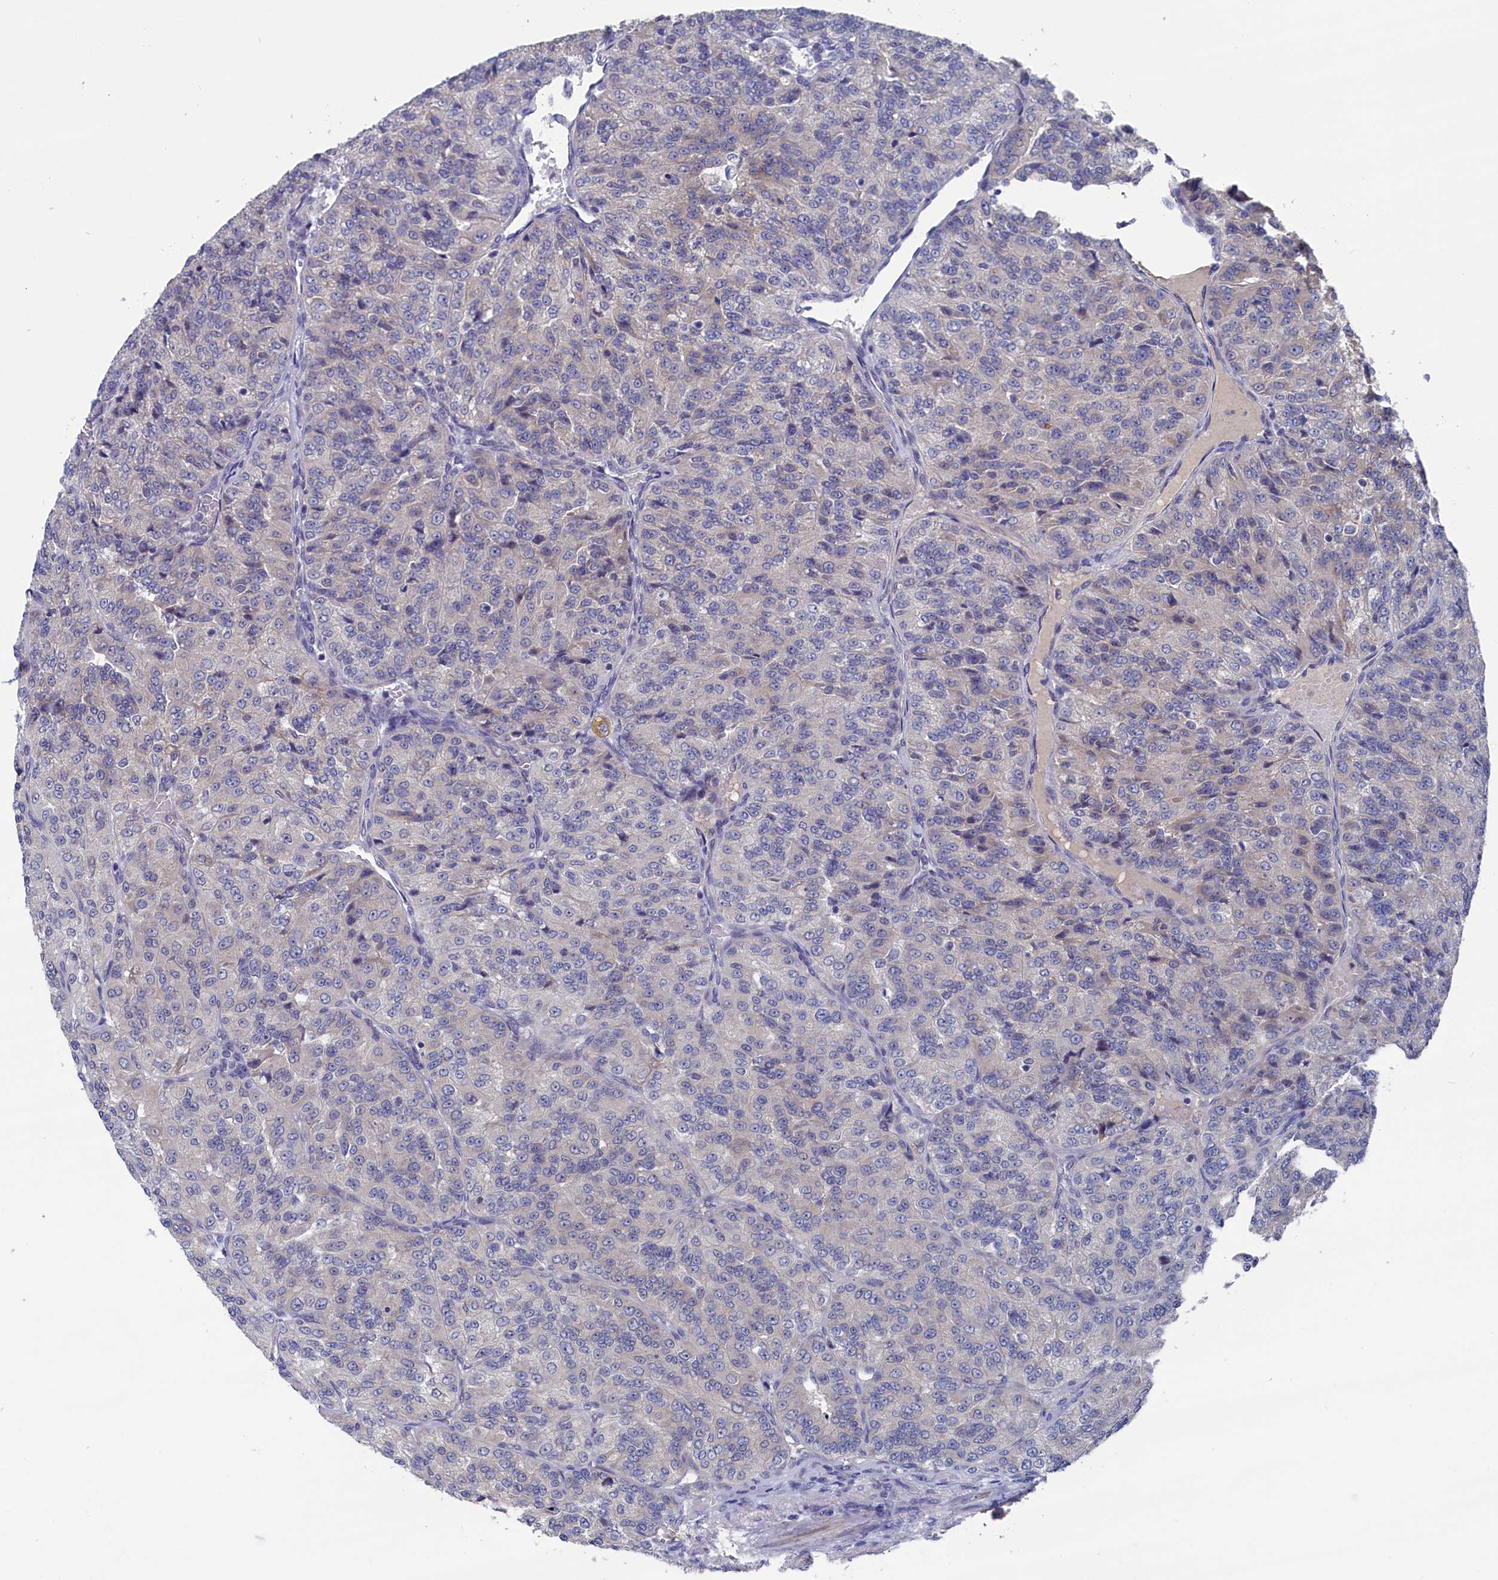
{"staining": {"intensity": "moderate", "quantity": "<25%", "location": "cytoplasmic/membranous"}, "tissue": "renal cancer", "cell_type": "Tumor cells", "image_type": "cancer", "snomed": [{"axis": "morphology", "description": "Adenocarcinoma, NOS"}, {"axis": "topography", "description": "Kidney"}], "caption": "A brown stain highlights moderate cytoplasmic/membranous staining of a protein in renal cancer (adenocarcinoma) tumor cells.", "gene": "SPATA13", "patient": {"sex": "female", "age": 63}}